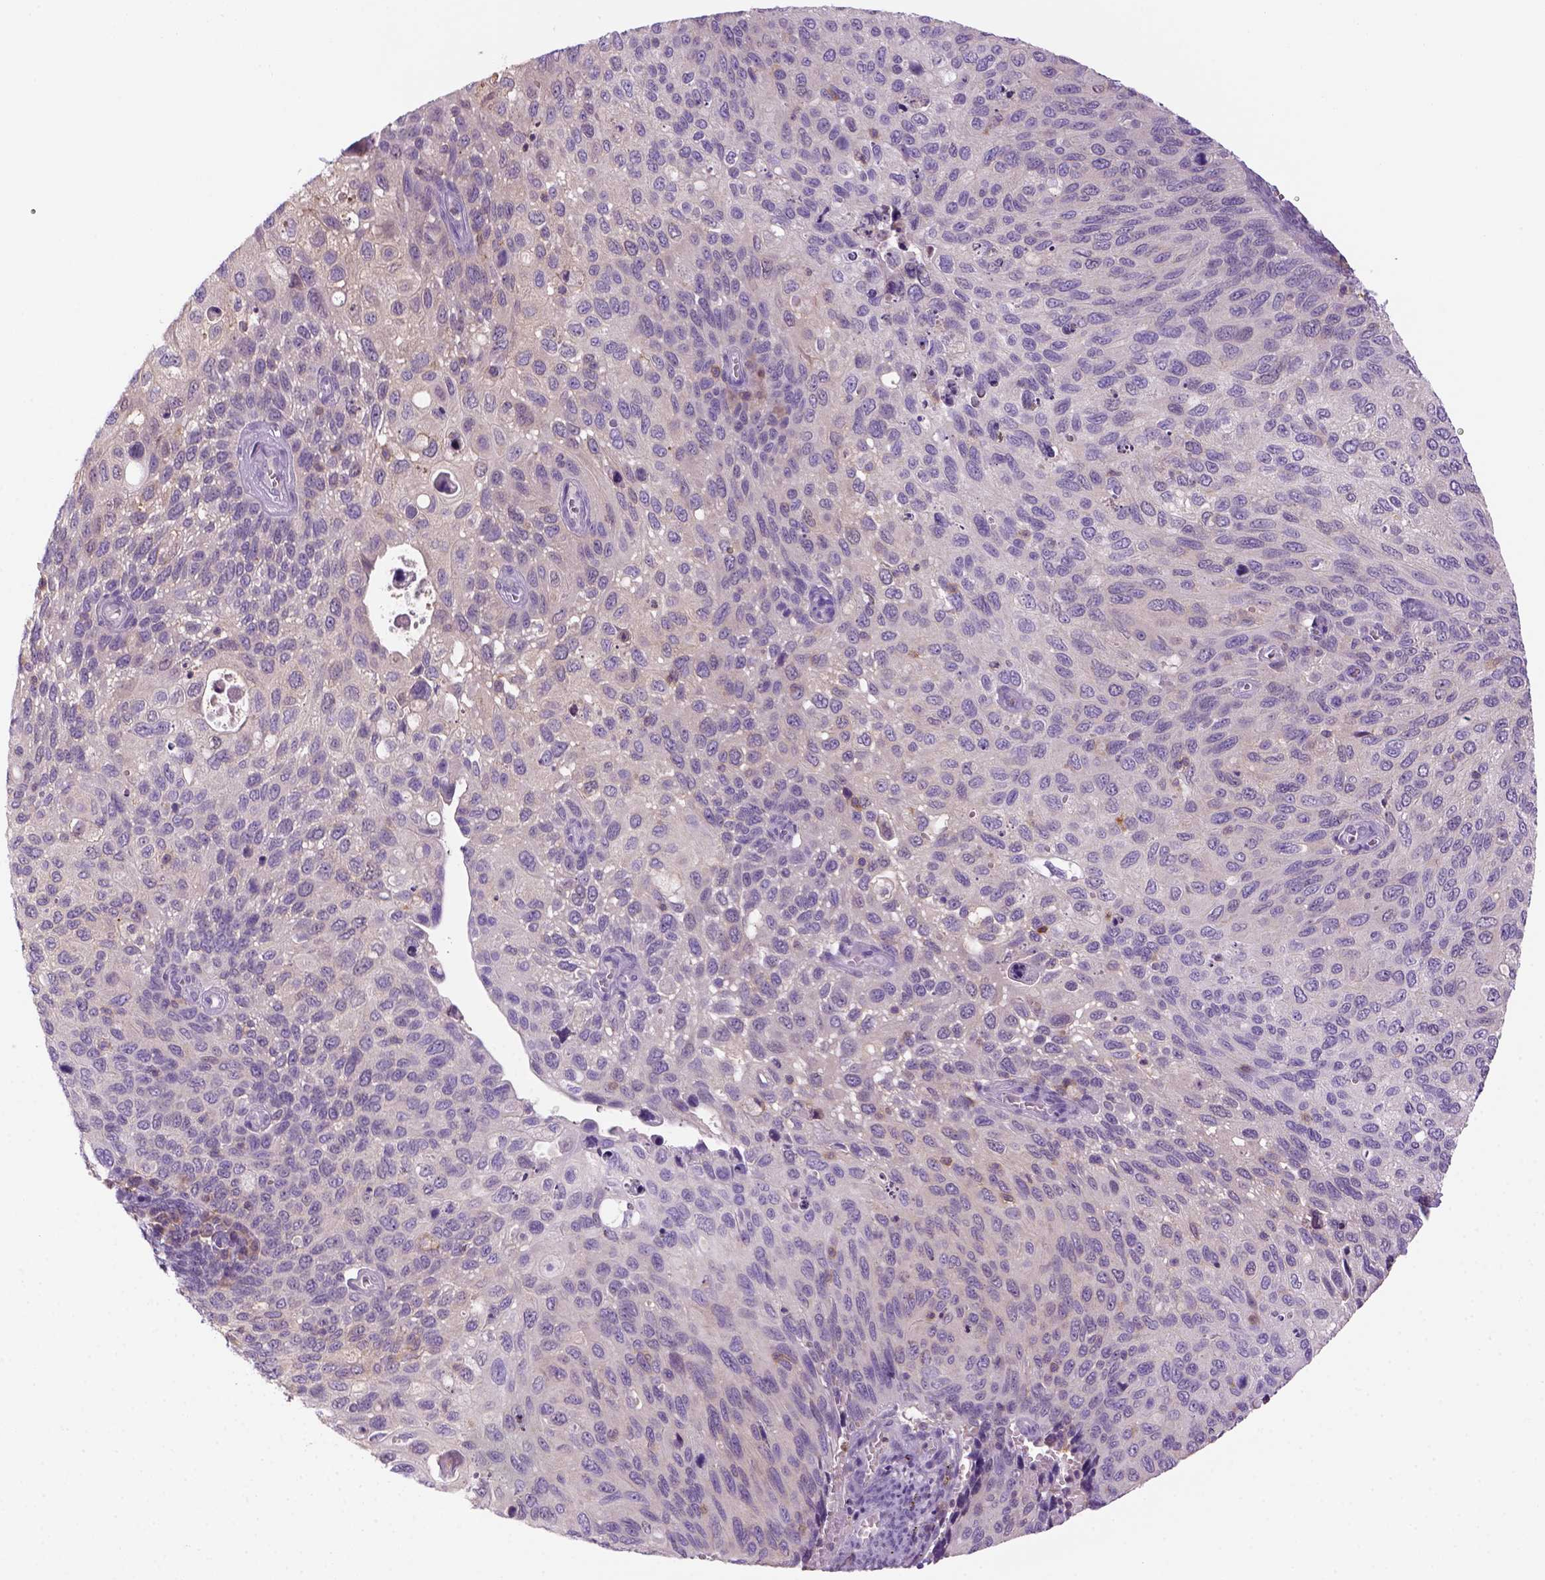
{"staining": {"intensity": "negative", "quantity": "none", "location": "none"}, "tissue": "cervical cancer", "cell_type": "Tumor cells", "image_type": "cancer", "snomed": [{"axis": "morphology", "description": "Squamous cell carcinoma, NOS"}, {"axis": "topography", "description": "Cervix"}], "caption": "Tumor cells show no significant positivity in cervical cancer. (Stains: DAB immunohistochemistry (IHC) with hematoxylin counter stain, Microscopy: brightfield microscopy at high magnification).", "gene": "GOT1", "patient": {"sex": "female", "age": 70}}